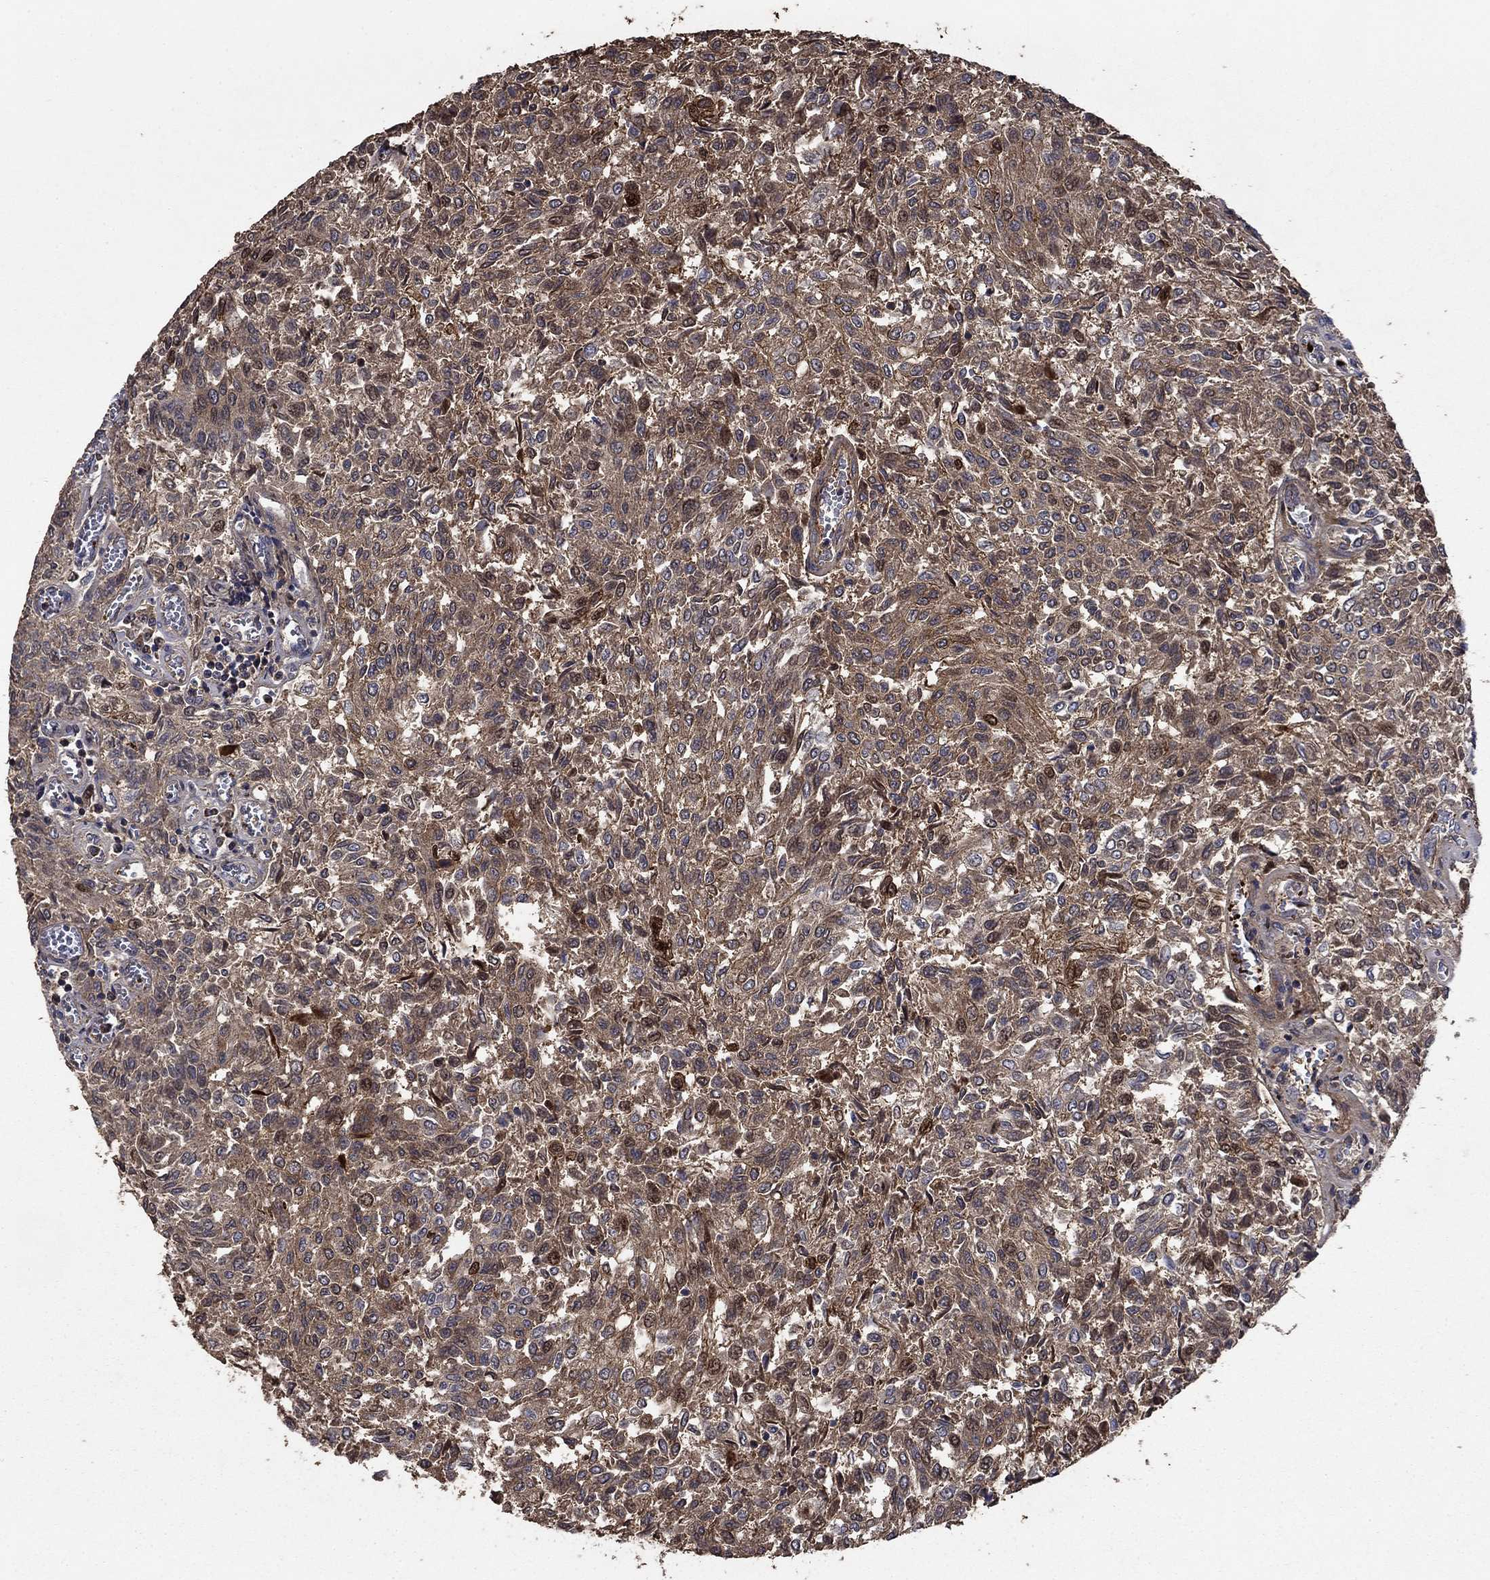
{"staining": {"intensity": "moderate", "quantity": ">75%", "location": "cytoplasmic/membranous"}, "tissue": "urothelial cancer", "cell_type": "Tumor cells", "image_type": "cancer", "snomed": [{"axis": "morphology", "description": "Urothelial carcinoma, Low grade"}, {"axis": "topography", "description": "Urinary bladder"}], "caption": "Immunohistochemical staining of low-grade urothelial carcinoma shows medium levels of moderate cytoplasmic/membranous expression in about >75% of tumor cells.", "gene": "DVL1", "patient": {"sex": "male", "age": 78}}